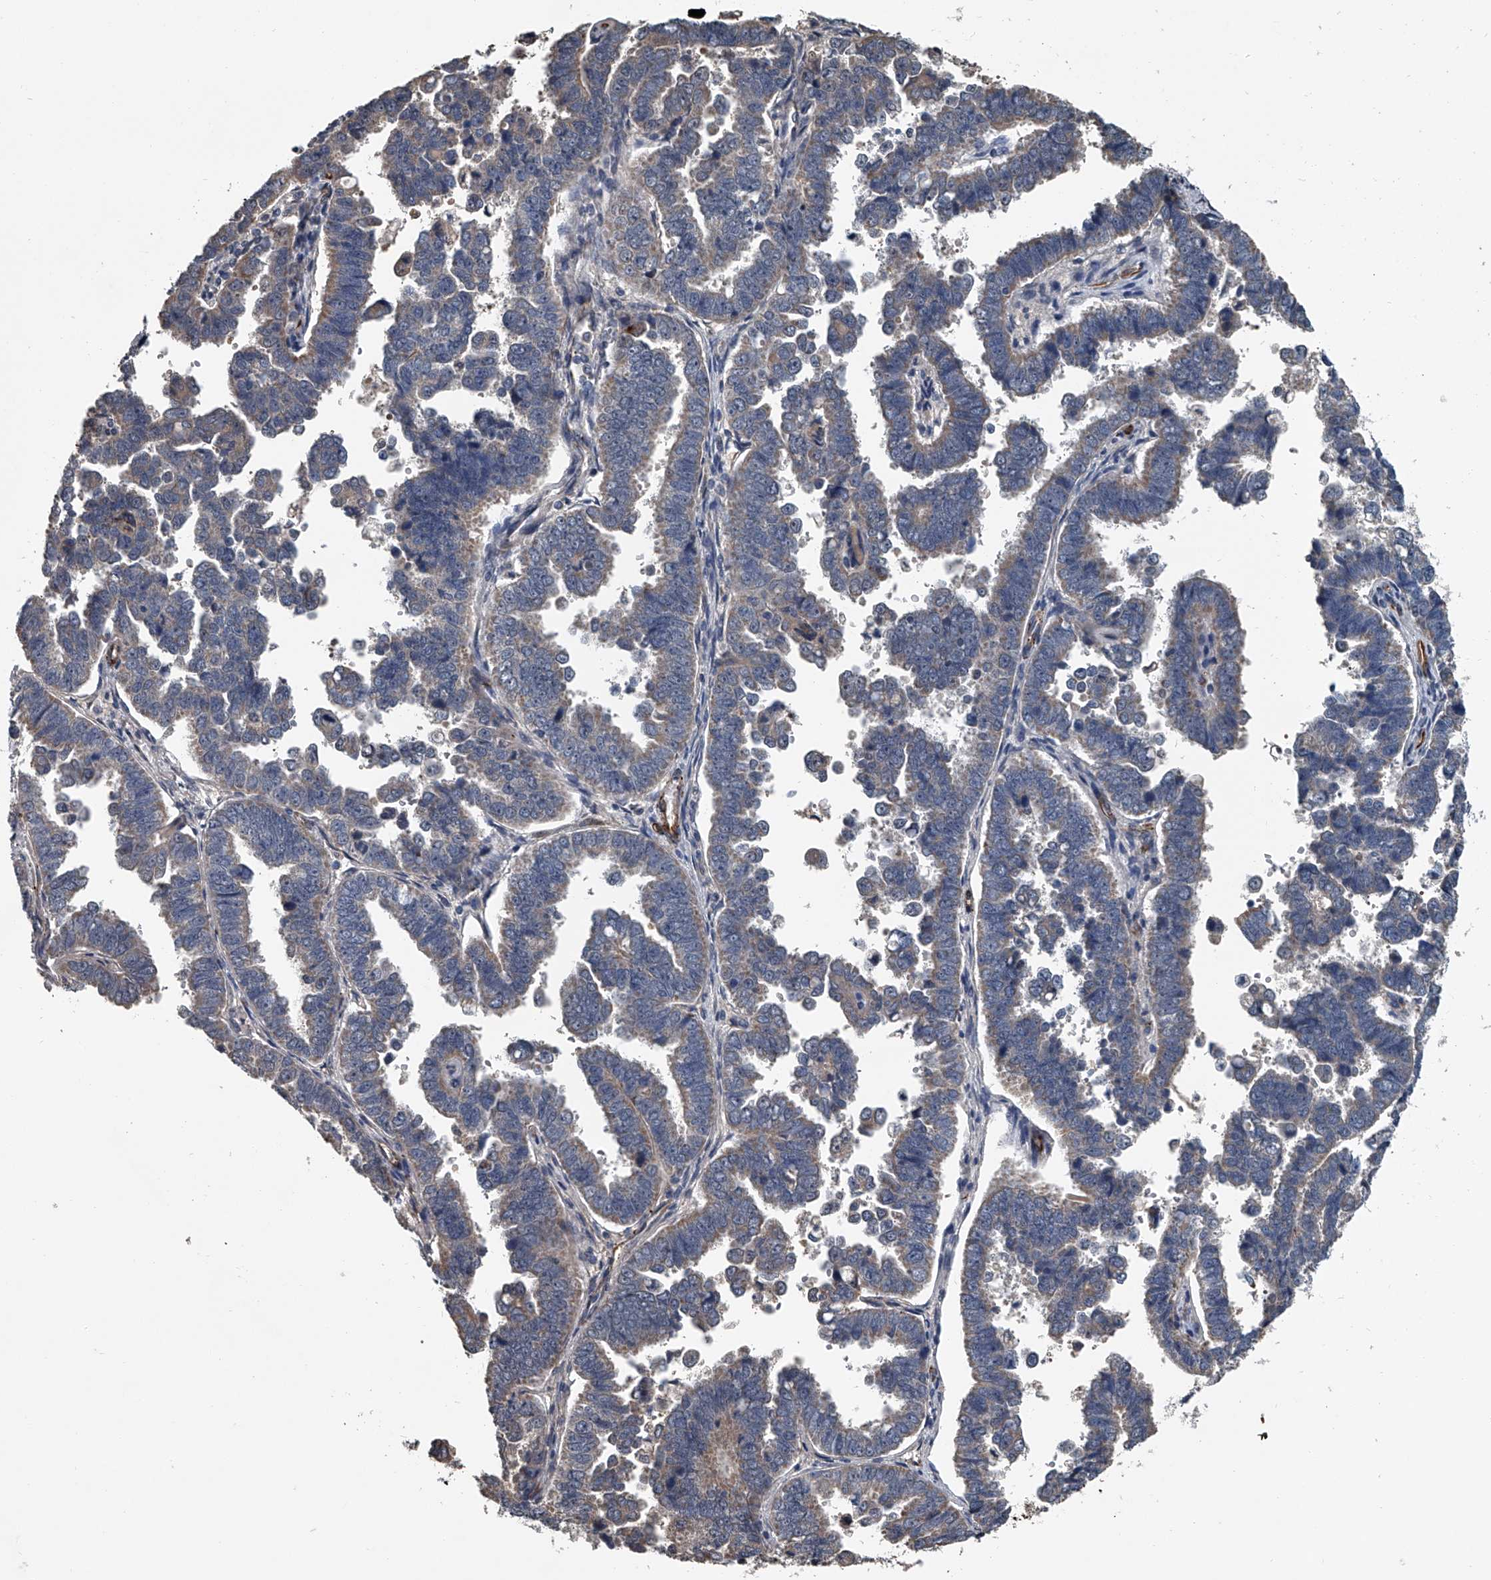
{"staining": {"intensity": "weak", "quantity": "<25%", "location": "cytoplasmic/membranous"}, "tissue": "endometrial cancer", "cell_type": "Tumor cells", "image_type": "cancer", "snomed": [{"axis": "morphology", "description": "Adenocarcinoma, NOS"}, {"axis": "topography", "description": "Endometrium"}], "caption": "An immunohistochemistry (IHC) micrograph of endometrial adenocarcinoma is shown. There is no staining in tumor cells of endometrial adenocarcinoma.", "gene": "LDLRAD2", "patient": {"sex": "female", "age": 75}}